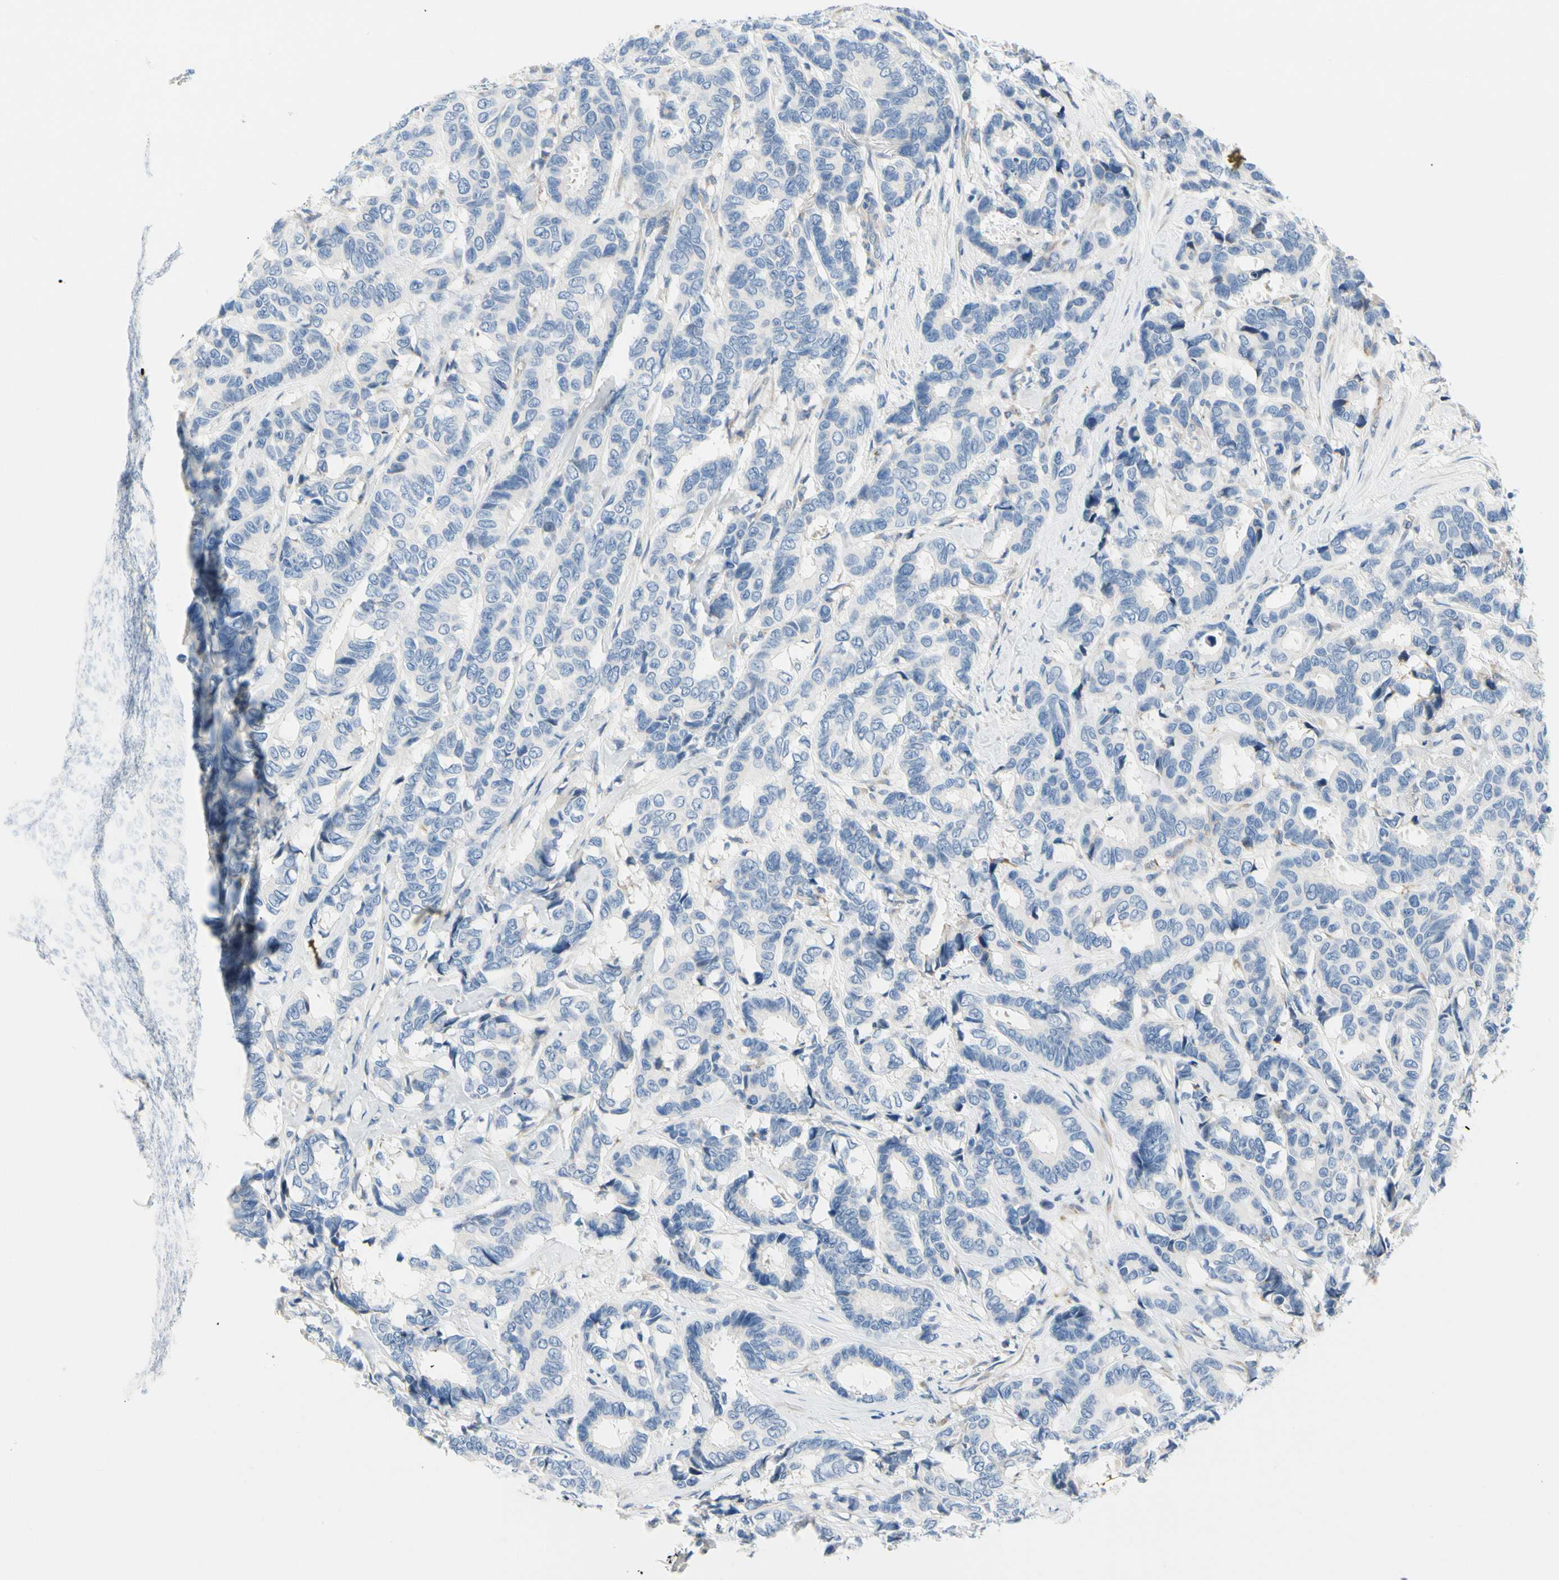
{"staining": {"intensity": "negative", "quantity": "none", "location": "none"}, "tissue": "breast cancer", "cell_type": "Tumor cells", "image_type": "cancer", "snomed": [{"axis": "morphology", "description": "Duct carcinoma"}, {"axis": "topography", "description": "Breast"}], "caption": "High magnification brightfield microscopy of breast cancer stained with DAB (brown) and counterstained with hematoxylin (blue): tumor cells show no significant positivity.", "gene": "STXBP1", "patient": {"sex": "female", "age": 87}}